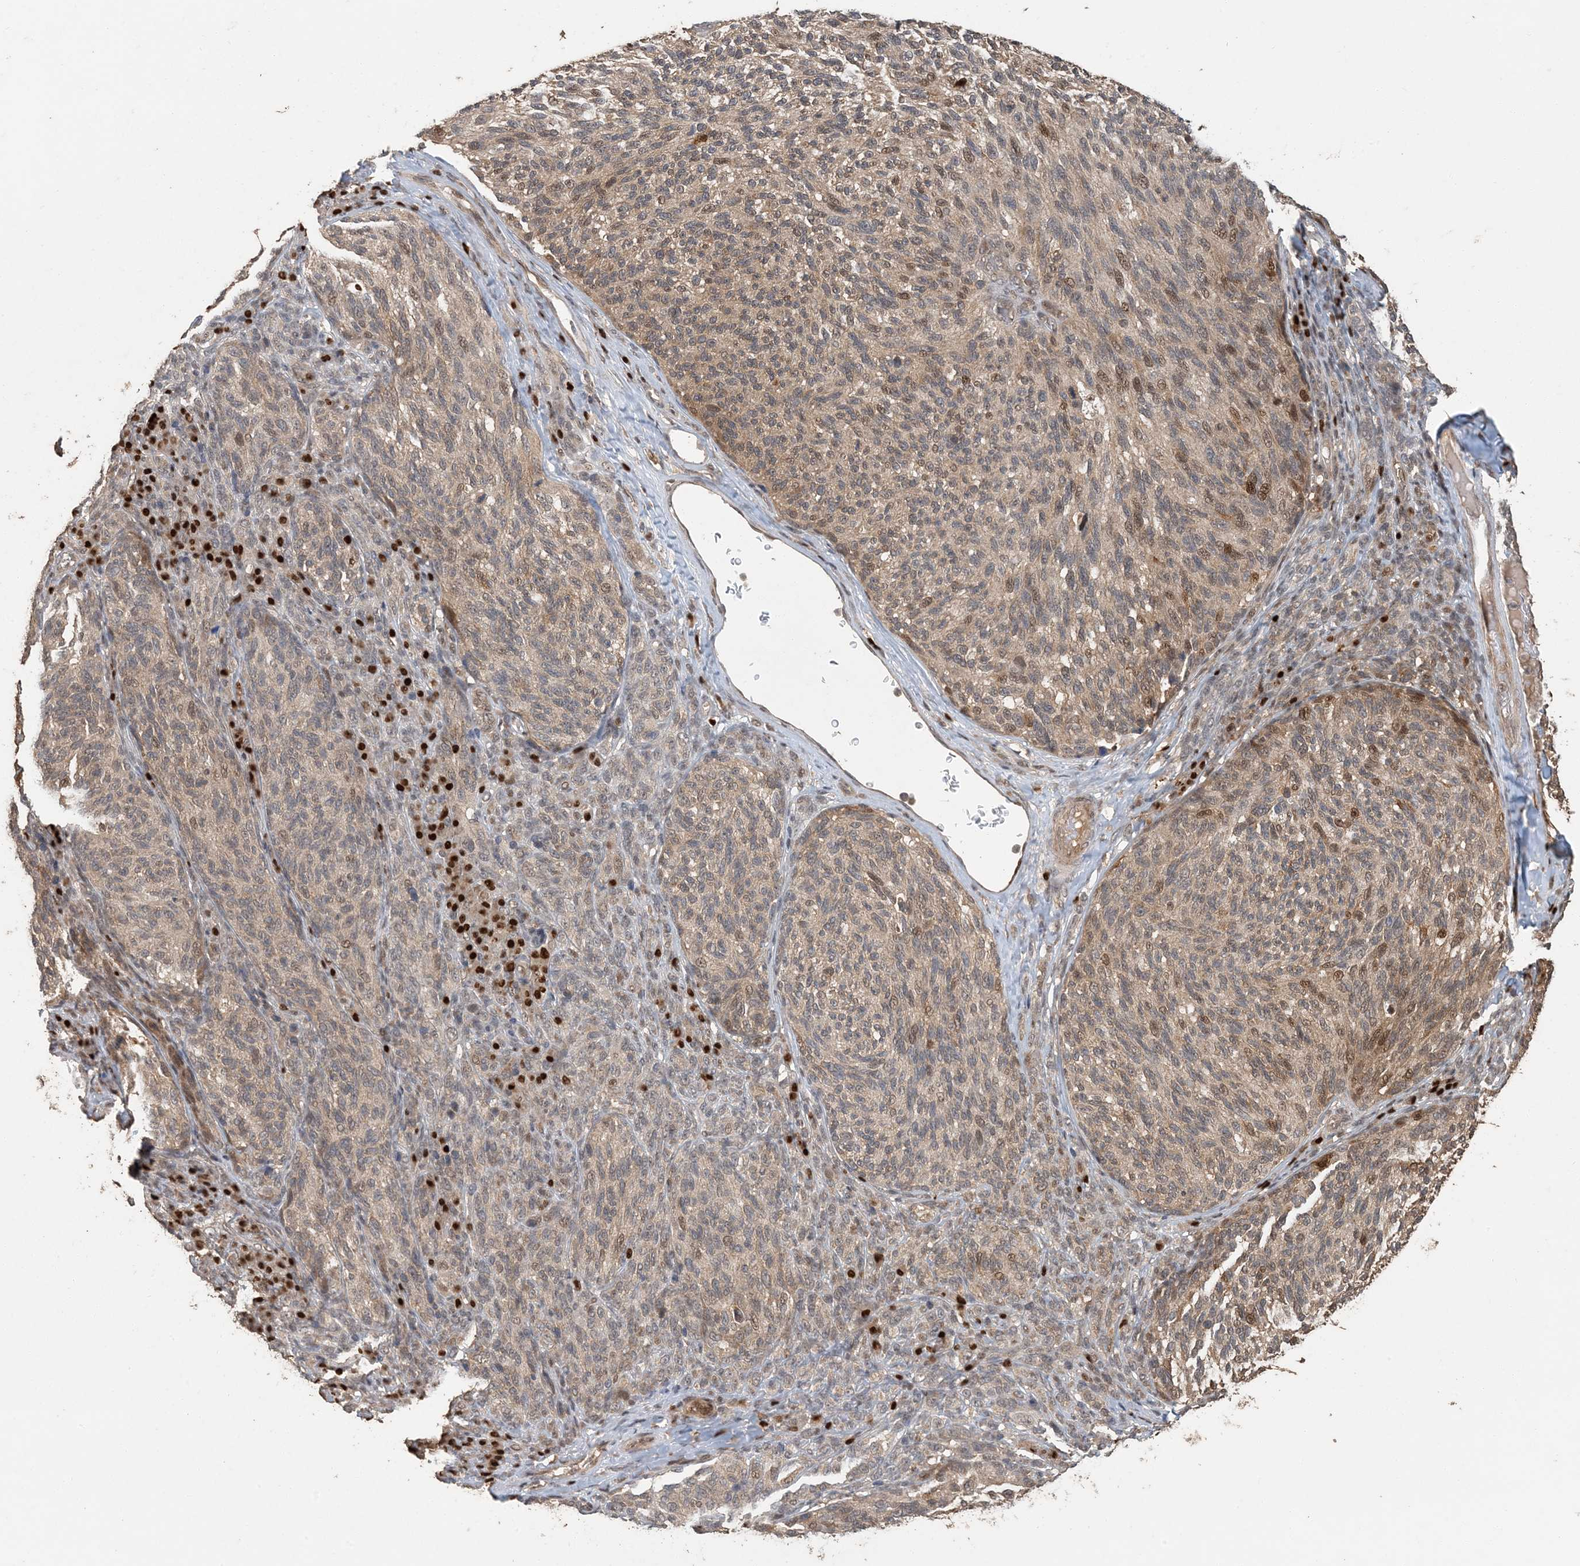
{"staining": {"intensity": "moderate", "quantity": "25%-75%", "location": "cytoplasmic/membranous,nuclear"}, "tissue": "melanoma", "cell_type": "Tumor cells", "image_type": "cancer", "snomed": [{"axis": "morphology", "description": "Malignant melanoma, NOS"}, {"axis": "topography", "description": "Skin"}], "caption": "Immunohistochemical staining of human melanoma demonstrates moderate cytoplasmic/membranous and nuclear protein expression in approximately 25%-75% of tumor cells. (DAB IHC, brown staining for protein, blue staining for nuclei).", "gene": "ATP13A2", "patient": {"sex": "female", "age": 73}}